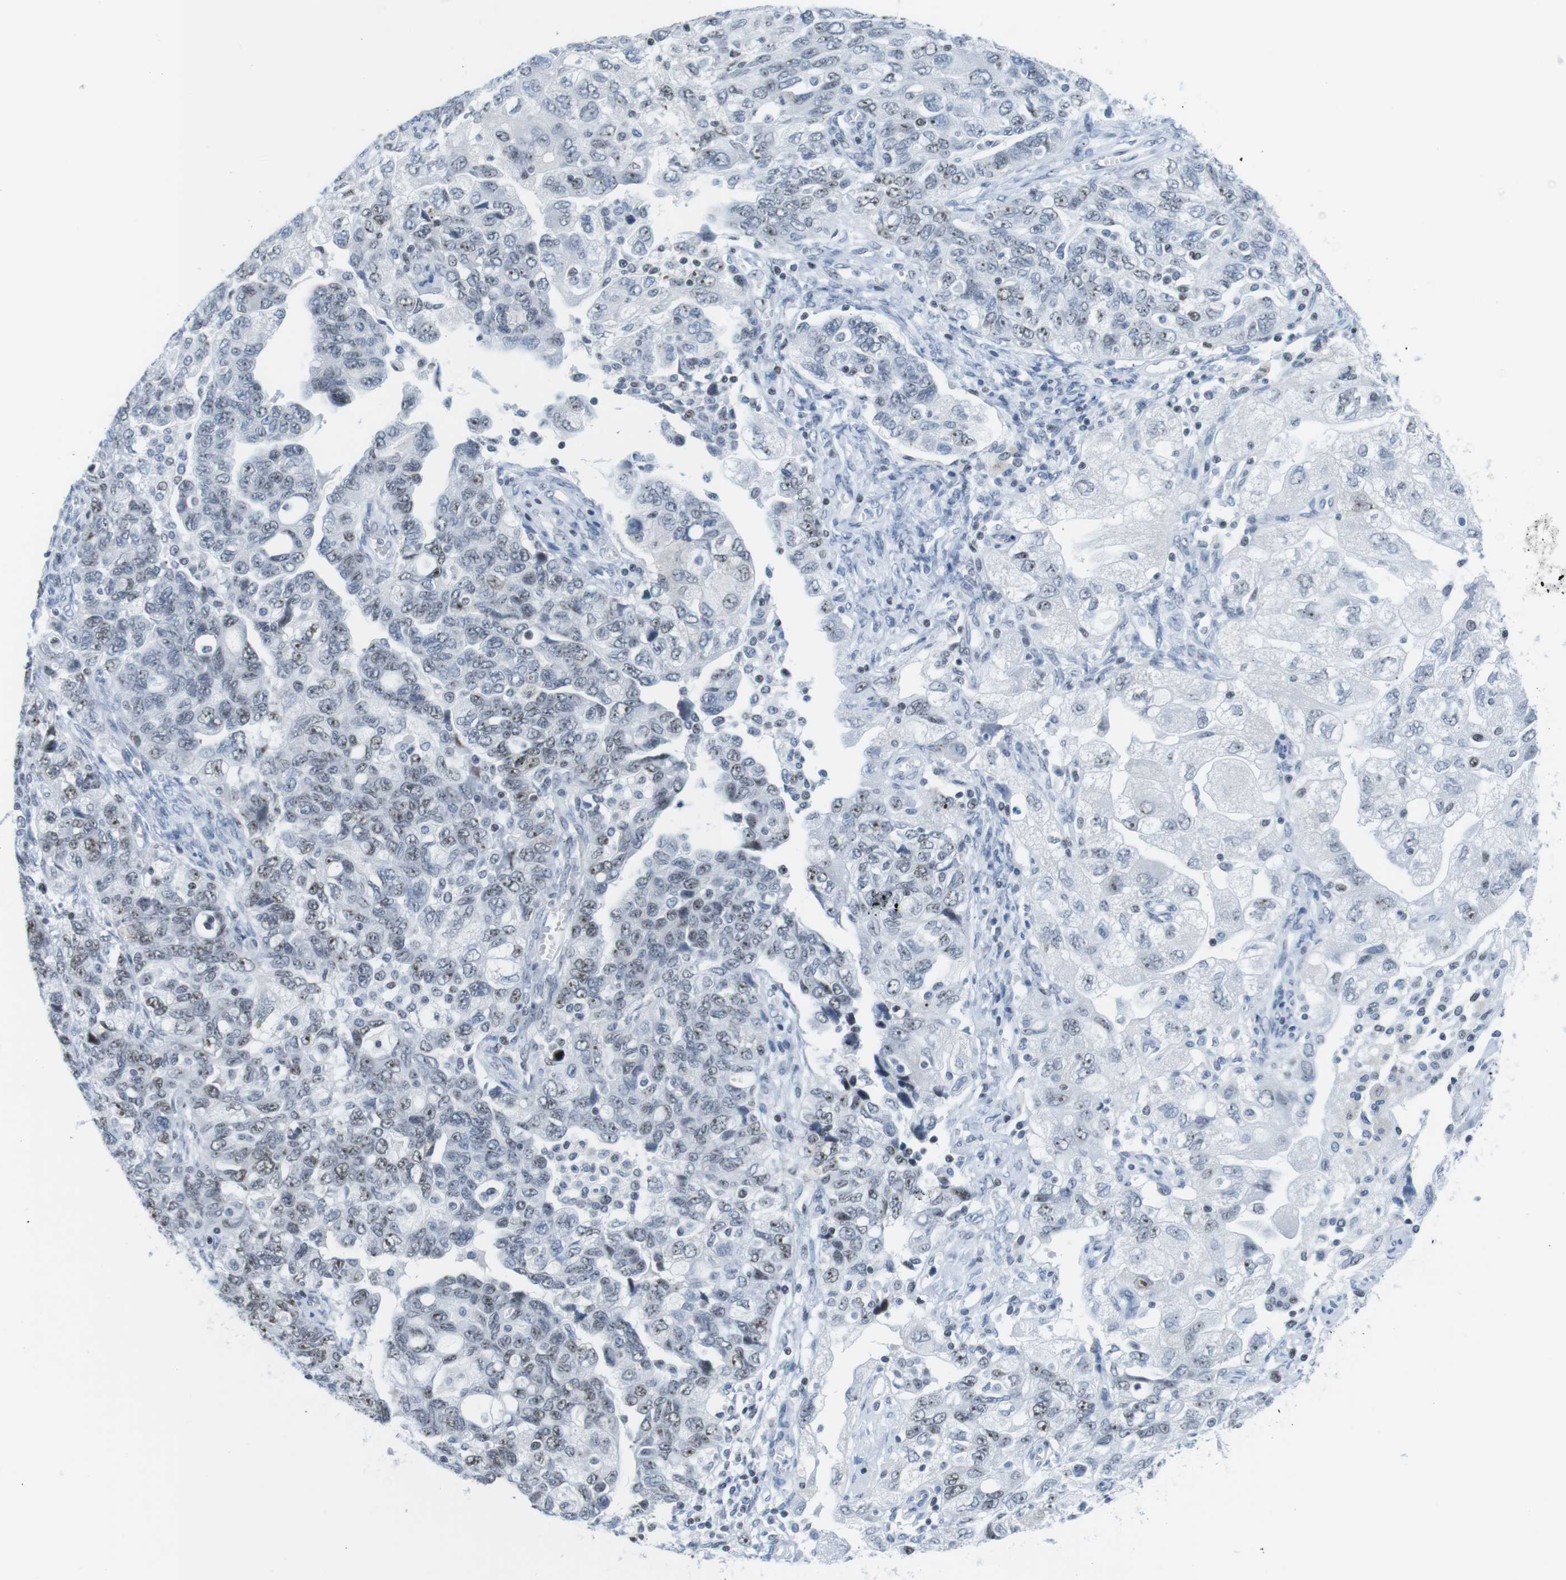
{"staining": {"intensity": "weak", "quantity": ">75%", "location": "nuclear"}, "tissue": "ovarian cancer", "cell_type": "Tumor cells", "image_type": "cancer", "snomed": [{"axis": "morphology", "description": "Carcinoma, NOS"}, {"axis": "morphology", "description": "Cystadenocarcinoma, serous, NOS"}, {"axis": "topography", "description": "Ovary"}], "caption": "A low amount of weak nuclear staining is seen in about >75% of tumor cells in ovarian cancer (serous cystadenocarcinoma) tissue. (DAB IHC with brightfield microscopy, high magnification).", "gene": "NIFK", "patient": {"sex": "female", "age": 69}}